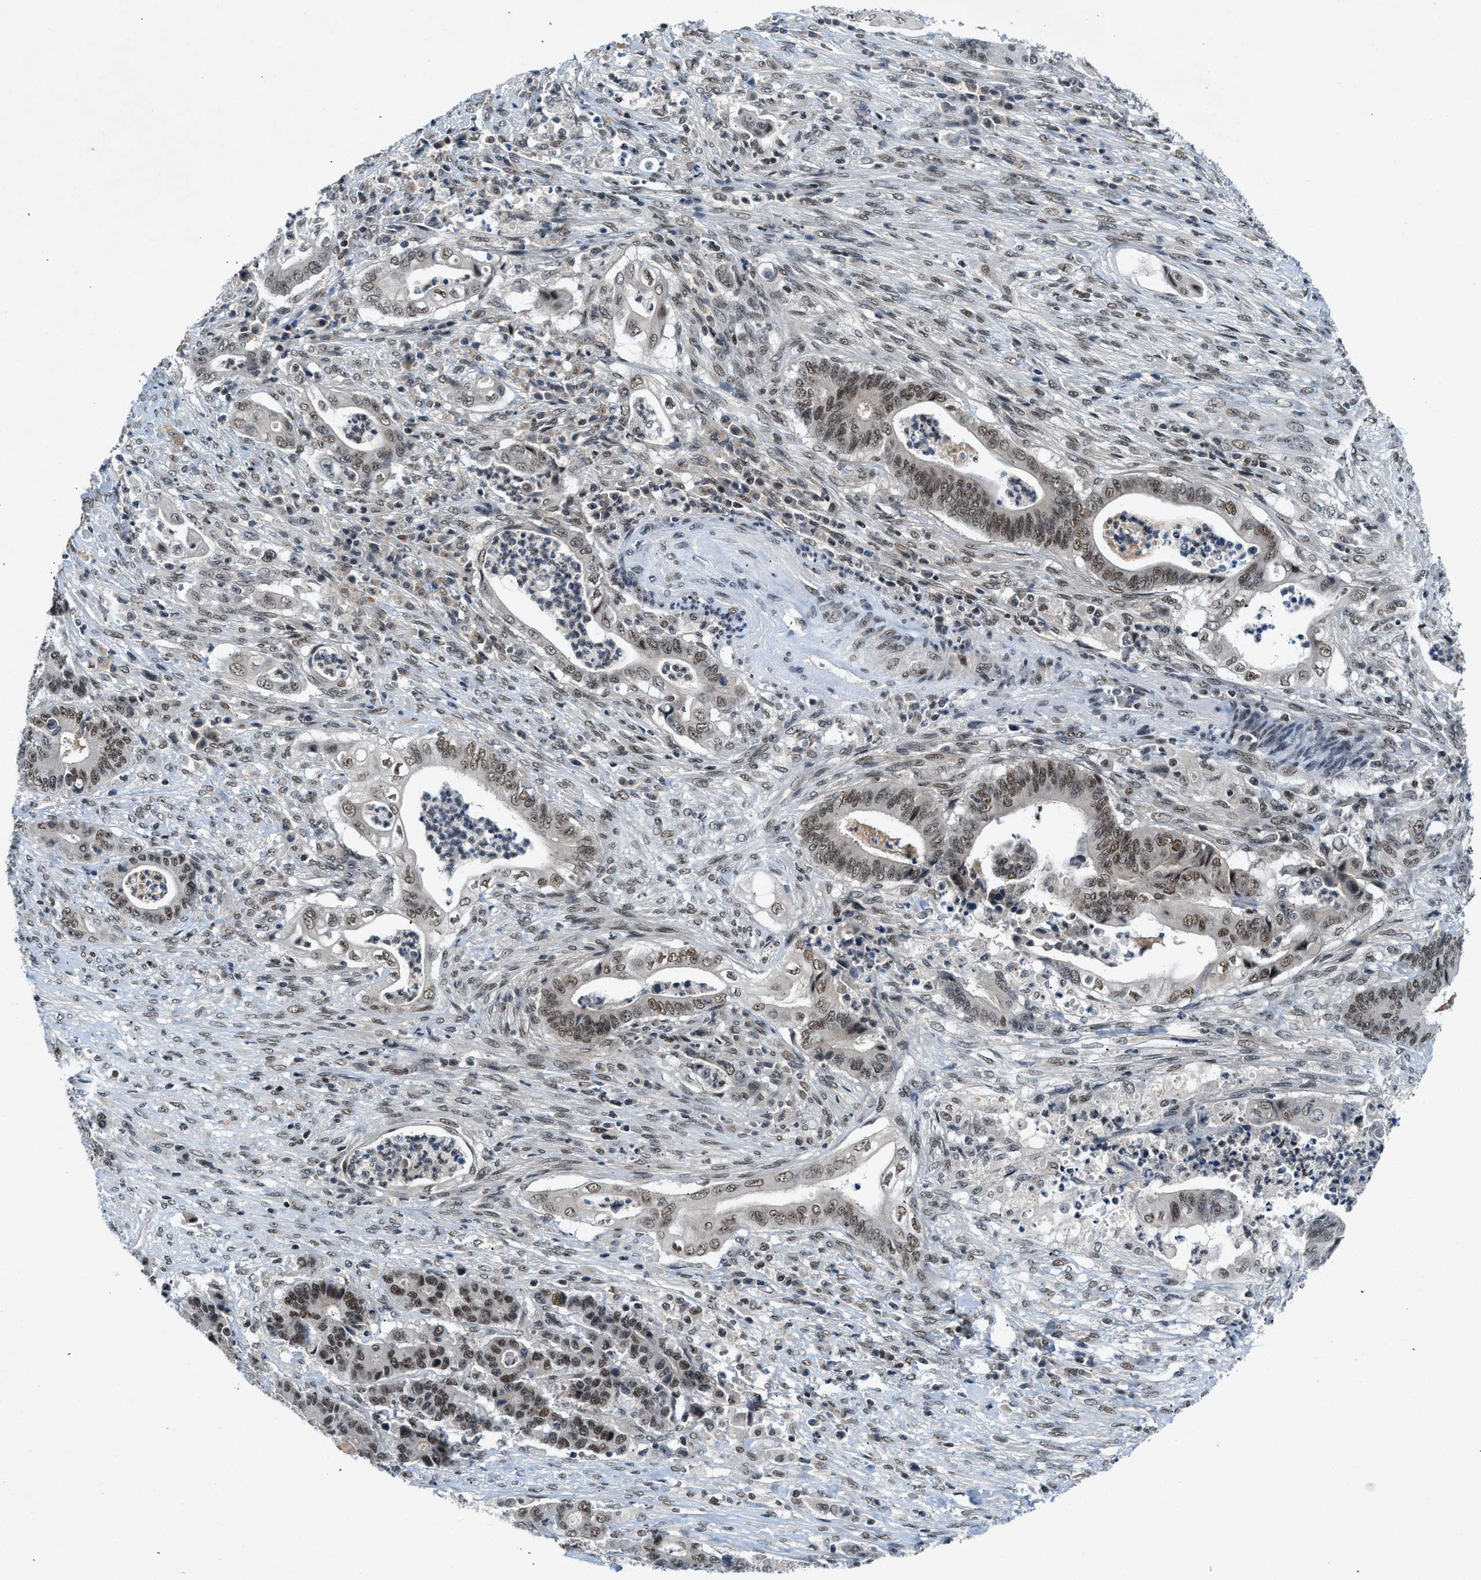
{"staining": {"intensity": "moderate", "quantity": ">75%", "location": "nuclear"}, "tissue": "stomach cancer", "cell_type": "Tumor cells", "image_type": "cancer", "snomed": [{"axis": "morphology", "description": "Adenocarcinoma, NOS"}, {"axis": "topography", "description": "Stomach"}], "caption": "The image shows staining of stomach cancer, revealing moderate nuclear protein positivity (brown color) within tumor cells.", "gene": "NCOA1", "patient": {"sex": "female", "age": 73}}